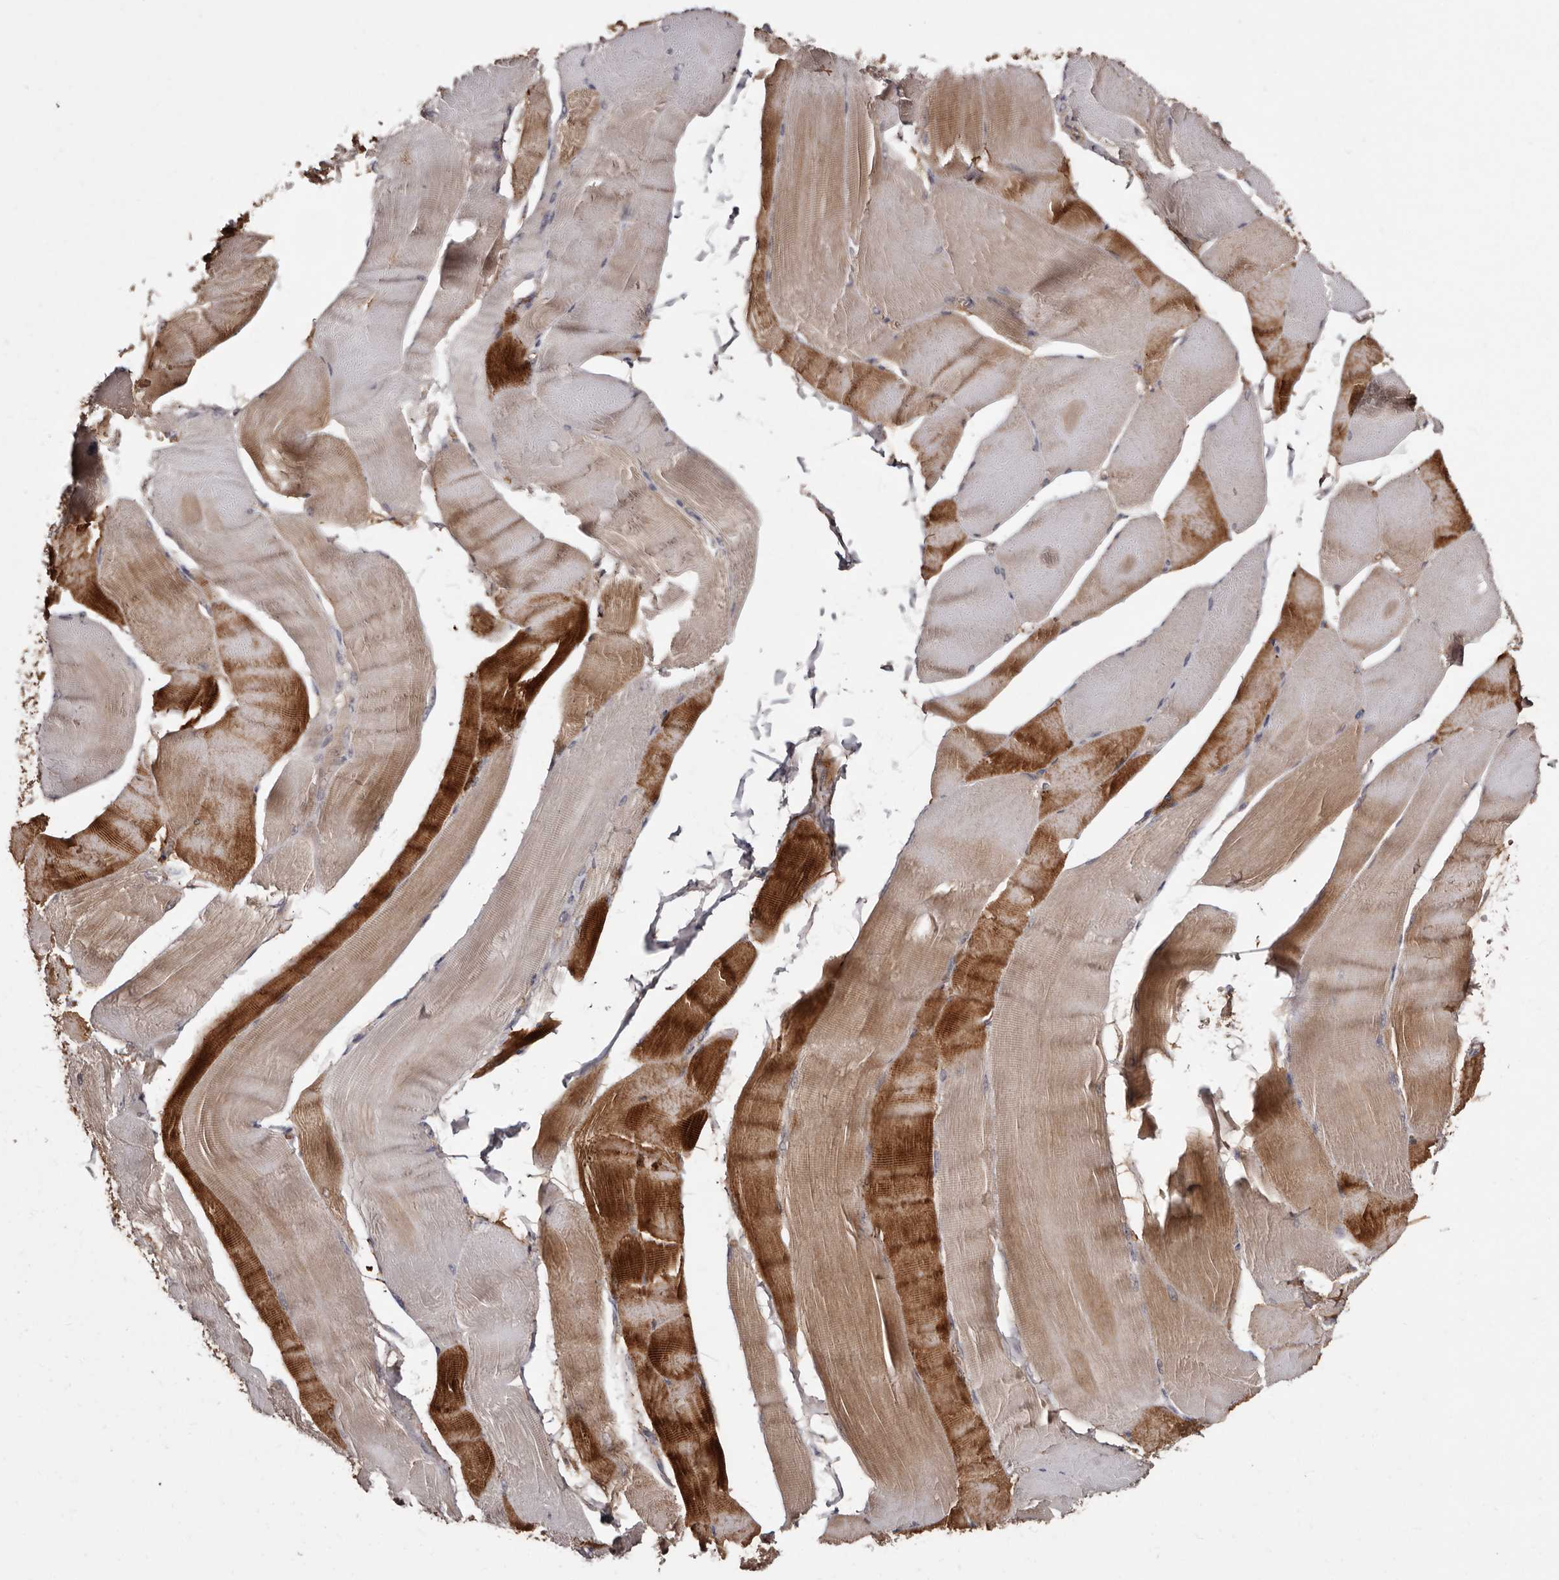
{"staining": {"intensity": "strong", "quantity": "25%-75%", "location": "cytoplasmic/membranous"}, "tissue": "skeletal muscle", "cell_type": "Myocytes", "image_type": "normal", "snomed": [{"axis": "morphology", "description": "Normal tissue, NOS"}, {"axis": "morphology", "description": "Basal cell carcinoma"}, {"axis": "topography", "description": "Skeletal muscle"}], "caption": "Brown immunohistochemical staining in unremarkable skeletal muscle displays strong cytoplasmic/membranous positivity in approximately 25%-75% of myocytes.", "gene": "CYP1B1", "patient": {"sex": "female", "age": 64}}